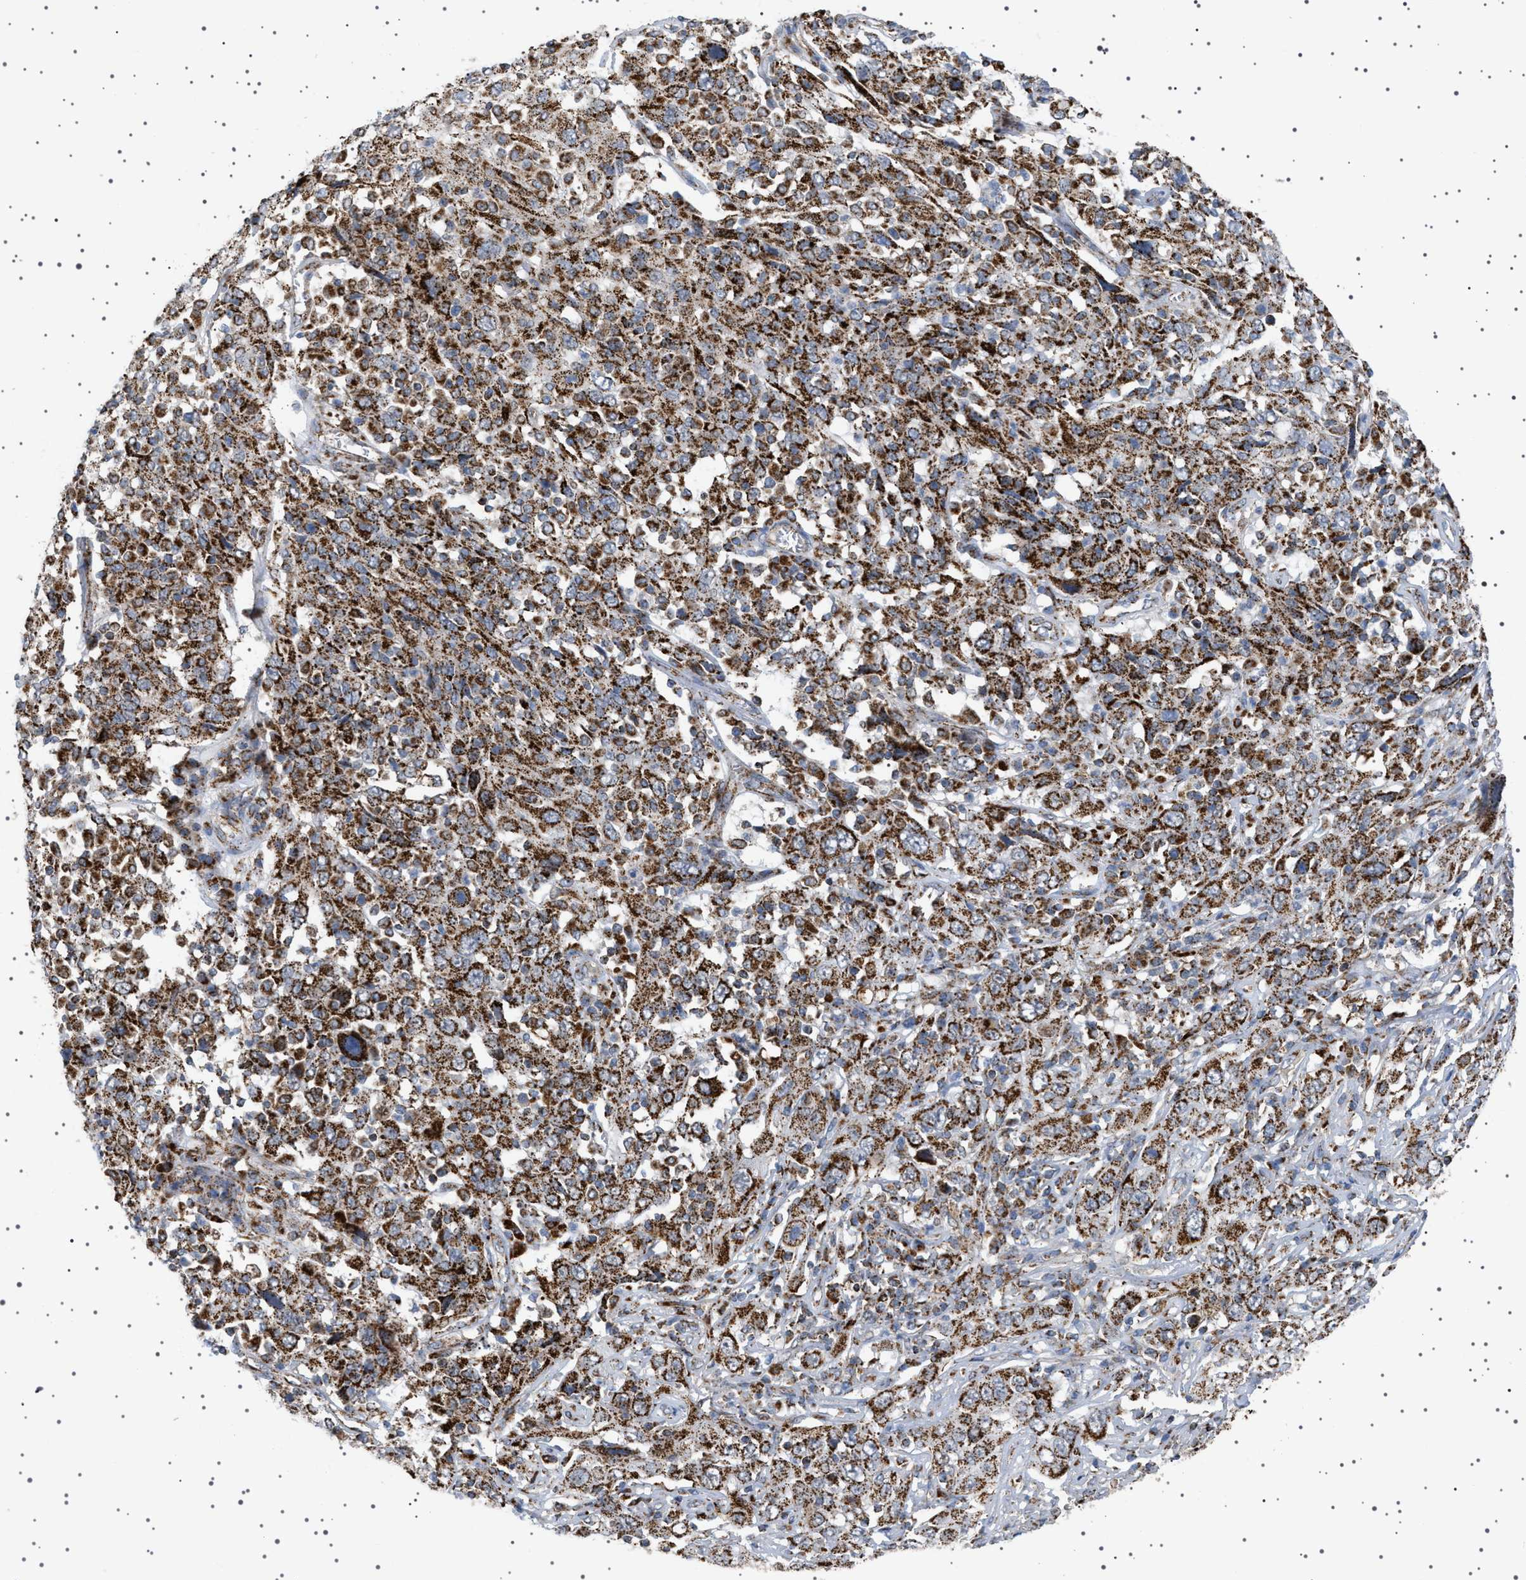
{"staining": {"intensity": "strong", "quantity": ">75%", "location": "cytoplasmic/membranous"}, "tissue": "cervical cancer", "cell_type": "Tumor cells", "image_type": "cancer", "snomed": [{"axis": "morphology", "description": "Squamous cell carcinoma, NOS"}, {"axis": "topography", "description": "Cervix"}], "caption": "Strong cytoplasmic/membranous positivity for a protein is present in approximately >75% of tumor cells of cervical cancer (squamous cell carcinoma) using immunohistochemistry.", "gene": "UBXN8", "patient": {"sex": "female", "age": 46}}